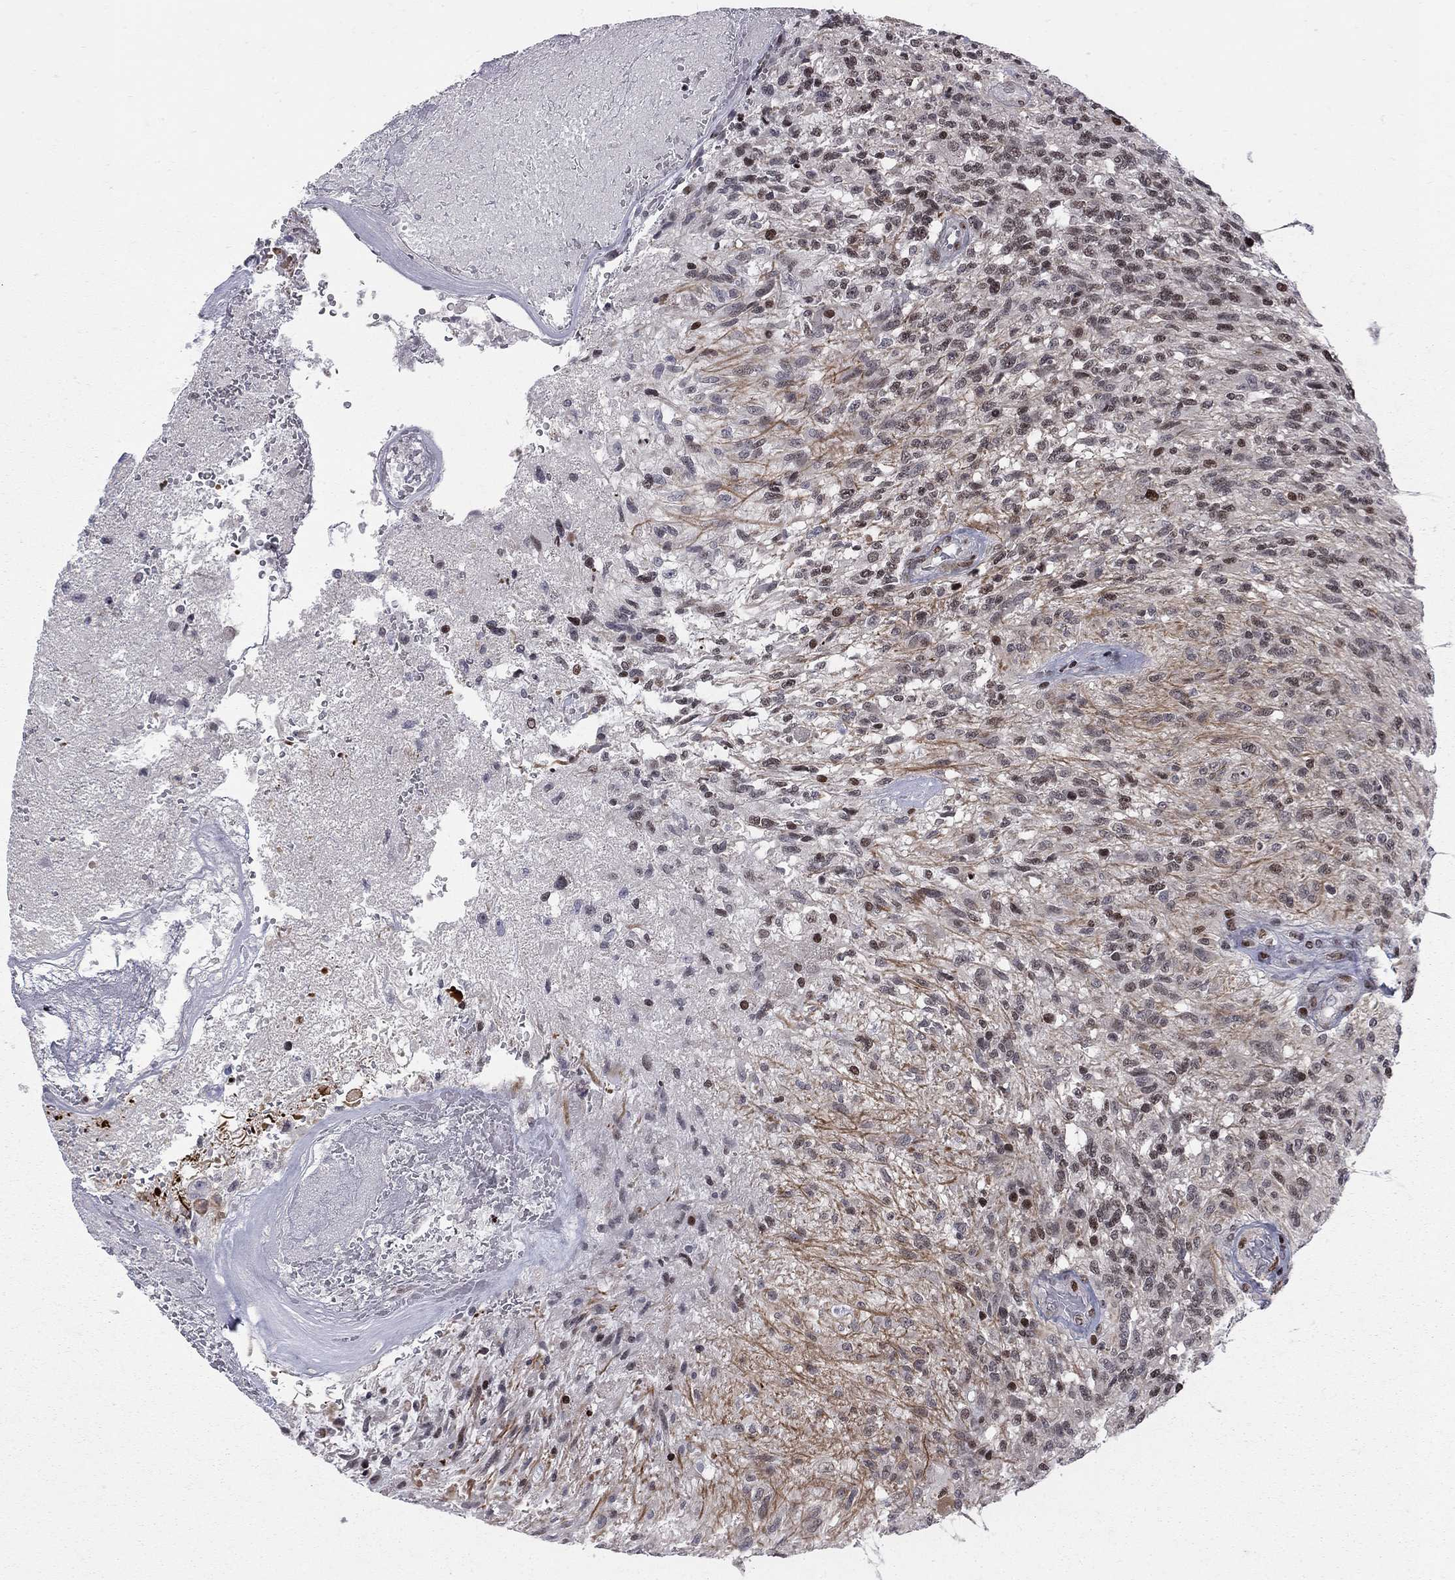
{"staining": {"intensity": "strong", "quantity": "<25%", "location": "nuclear"}, "tissue": "glioma", "cell_type": "Tumor cells", "image_type": "cancer", "snomed": [{"axis": "morphology", "description": "Glioma, malignant, High grade"}, {"axis": "topography", "description": "Brain"}], "caption": "The immunohistochemical stain shows strong nuclear positivity in tumor cells of glioma tissue.", "gene": "RNASEH2C", "patient": {"sex": "male", "age": 56}}